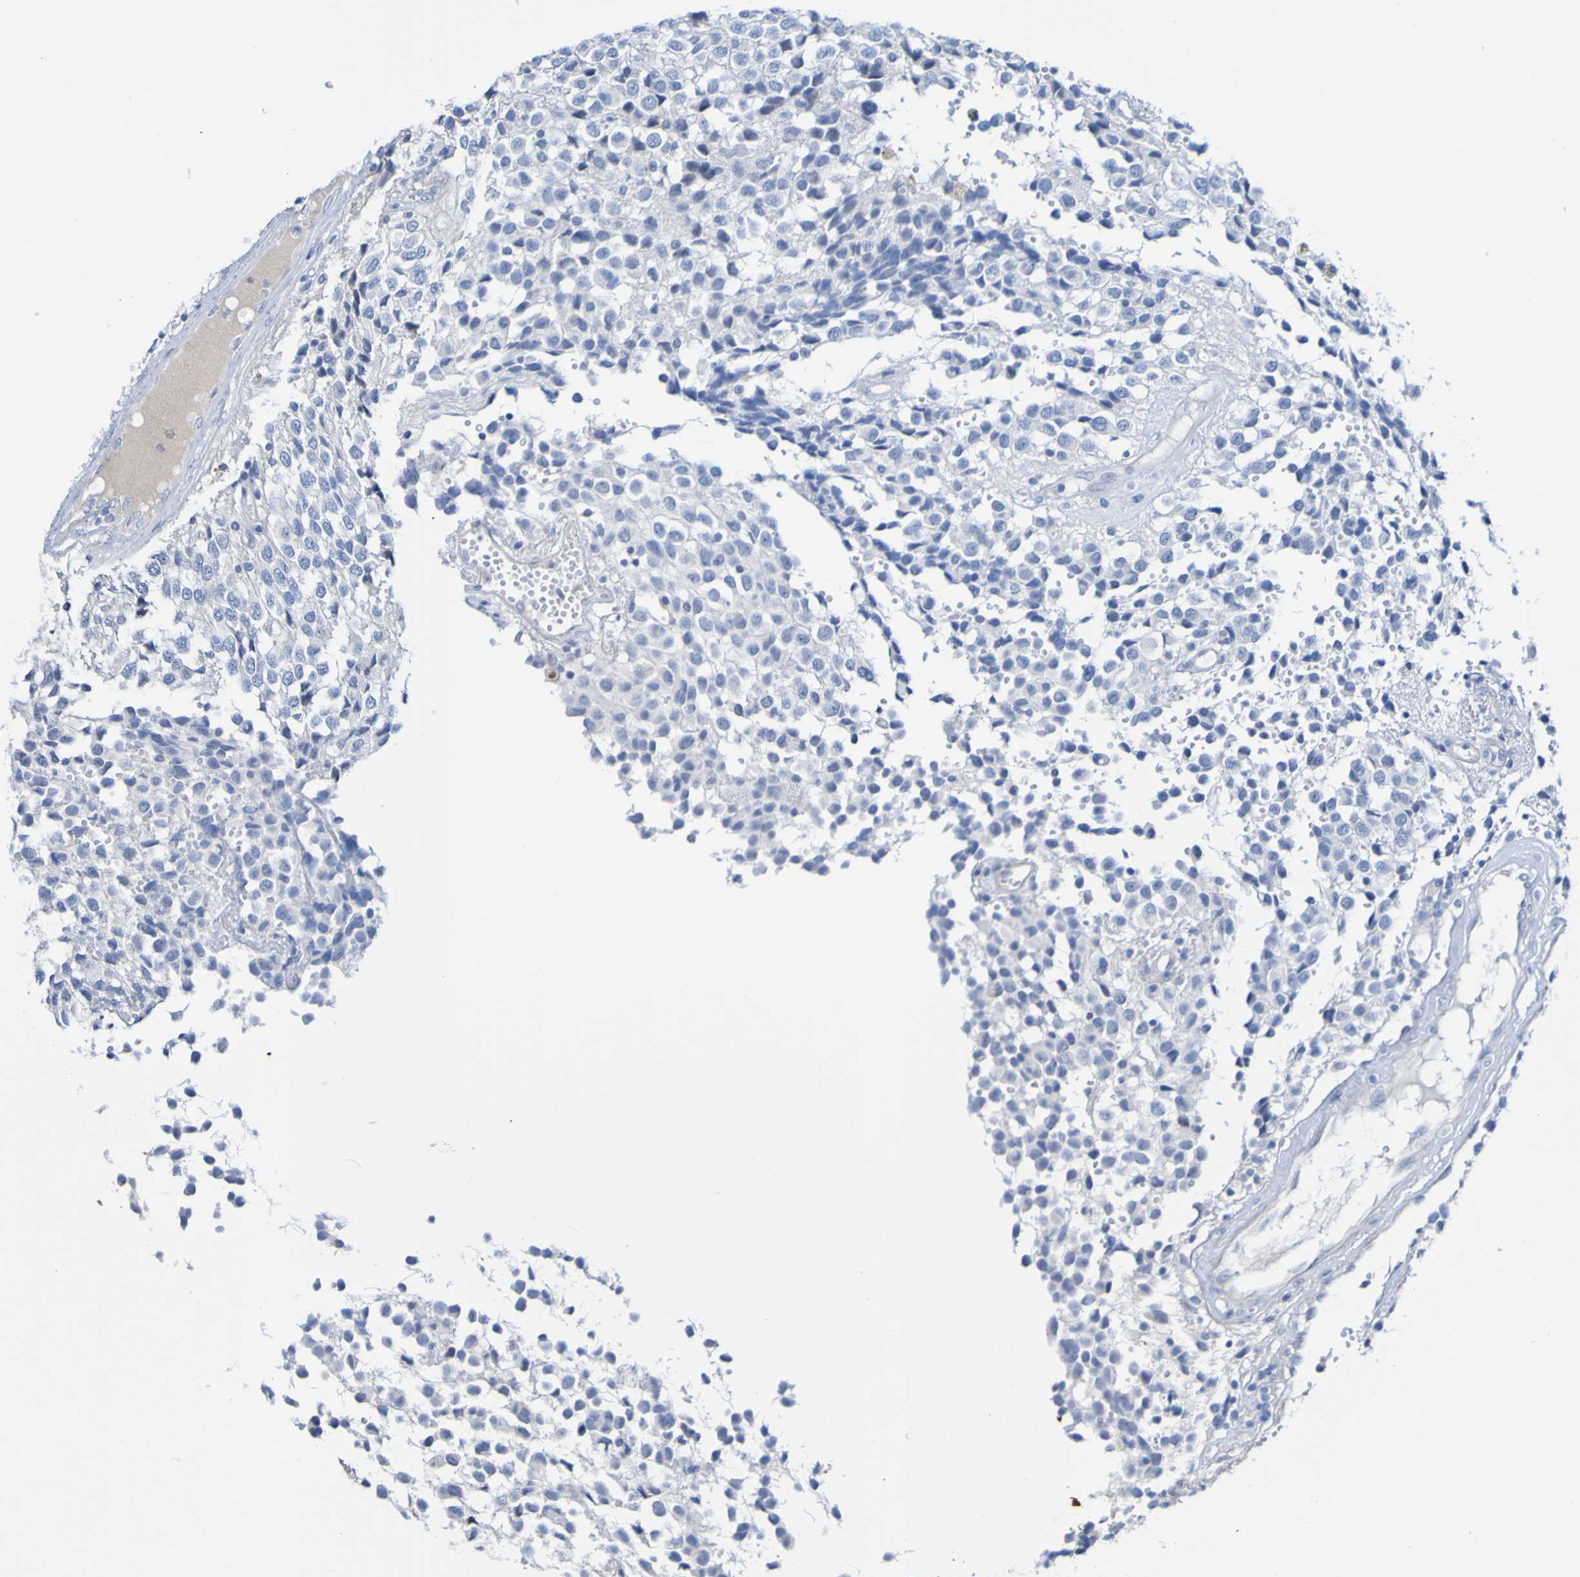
{"staining": {"intensity": "negative", "quantity": "none", "location": "none"}, "tissue": "glioma", "cell_type": "Tumor cells", "image_type": "cancer", "snomed": [{"axis": "morphology", "description": "Glioma, malignant, High grade"}, {"axis": "topography", "description": "Brain"}], "caption": "High magnification brightfield microscopy of glioma stained with DAB (3,3'-diaminobenzidine) (brown) and counterstained with hematoxylin (blue): tumor cells show no significant staining.", "gene": "ACMSD", "patient": {"sex": "male", "age": 32}}